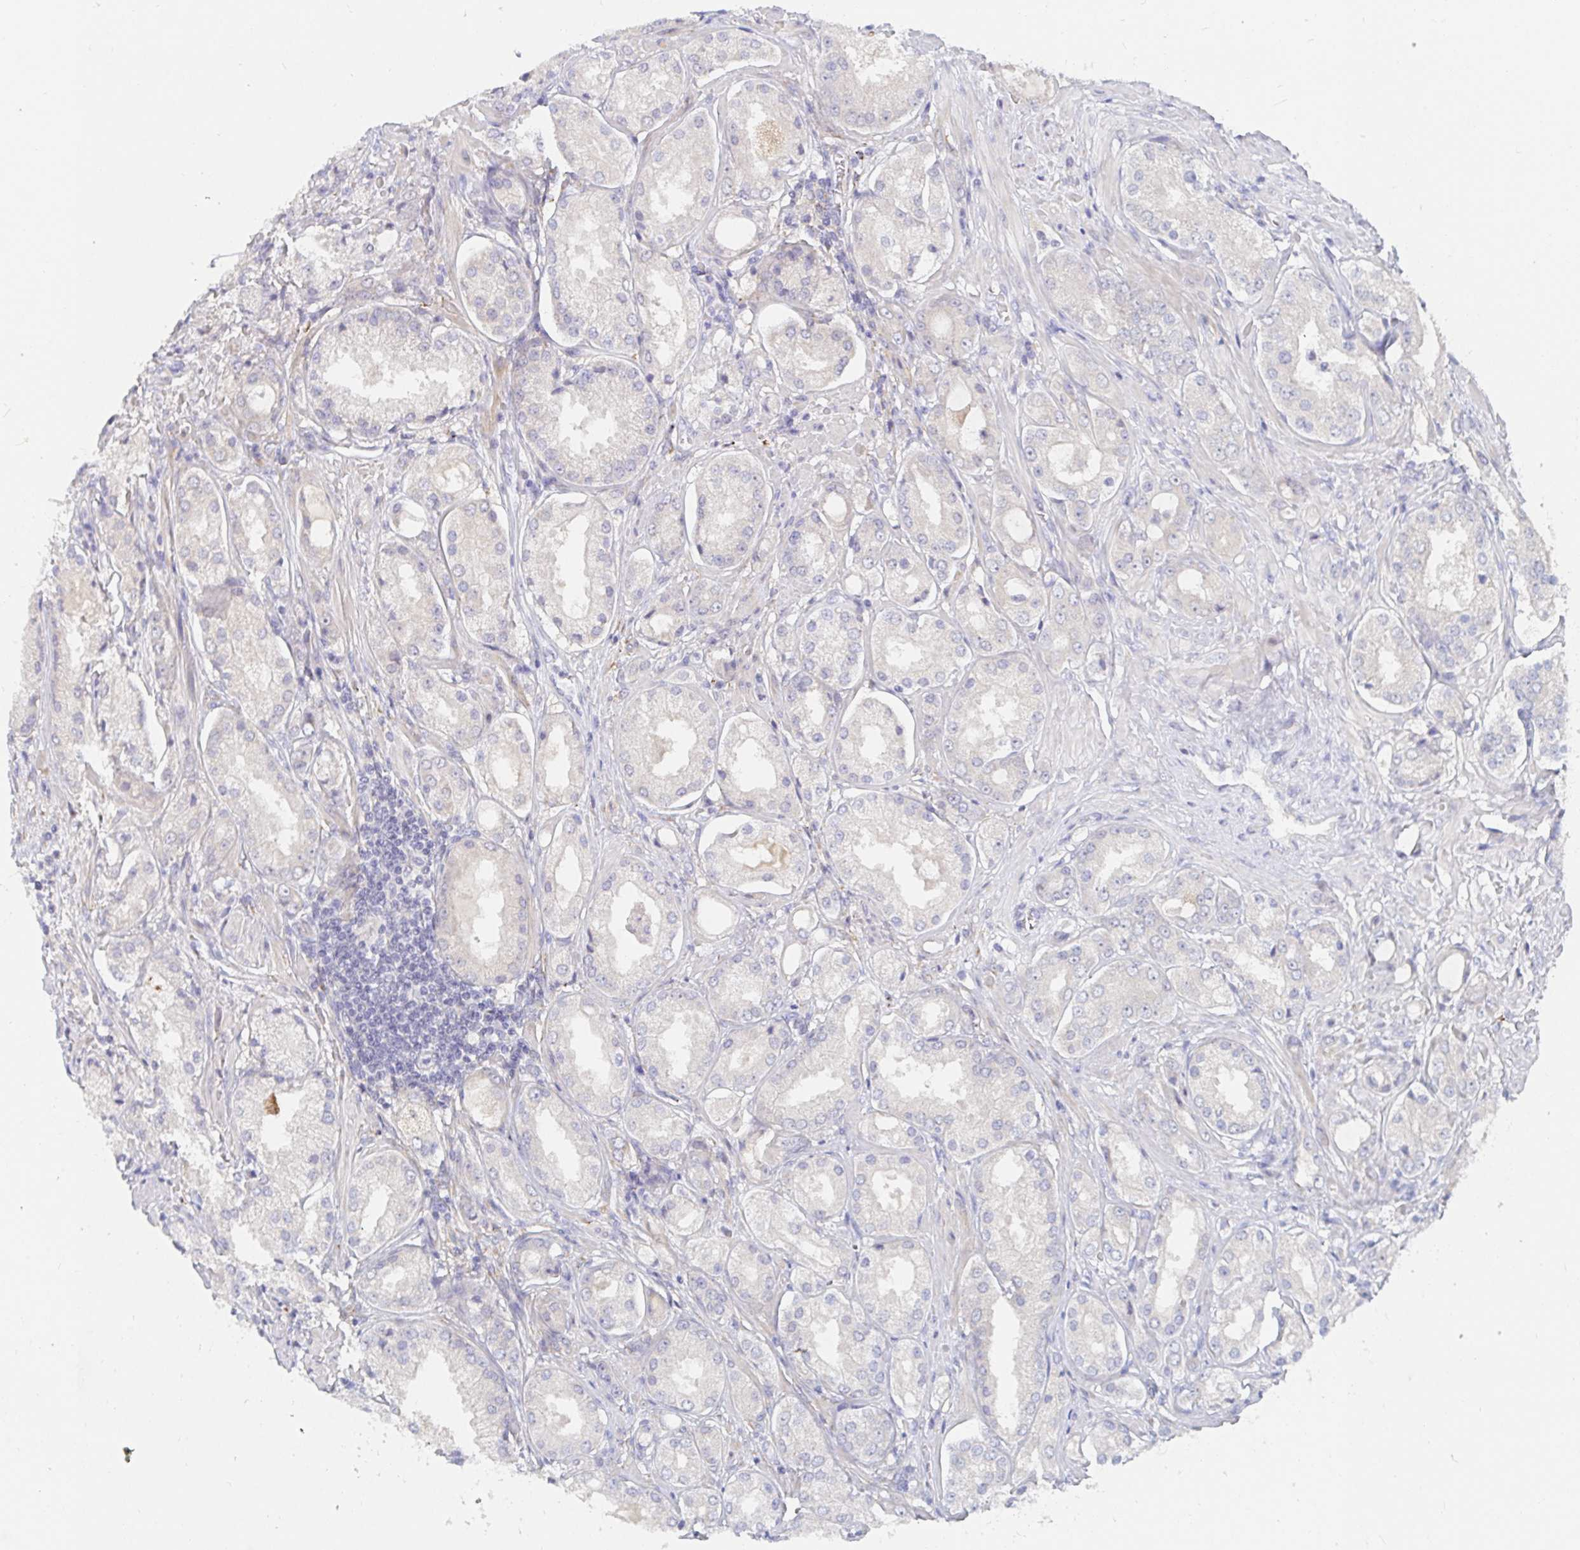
{"staining": {"intensity": "negative", "quantity": "none", "location": "none"}, "tissue": "prostate cancer", "cell_type": "Tumor cells", "image_type": "cancer", "snomed": [{"axis": "morphology", "description": "Adenocarcinoma, Low grade"}, {"axis": "topography", "description": "Prostate"}], "caption": "High magnification brightfield microscopy of adenocarcinoma (low-grade) (prostate) stained with DAB (brown) and counterstained with hematoxylin (blue): tumor cells show no significant positivity.", "gene": "ZNF430", "patient": {"sex": "male", "age": 68}}